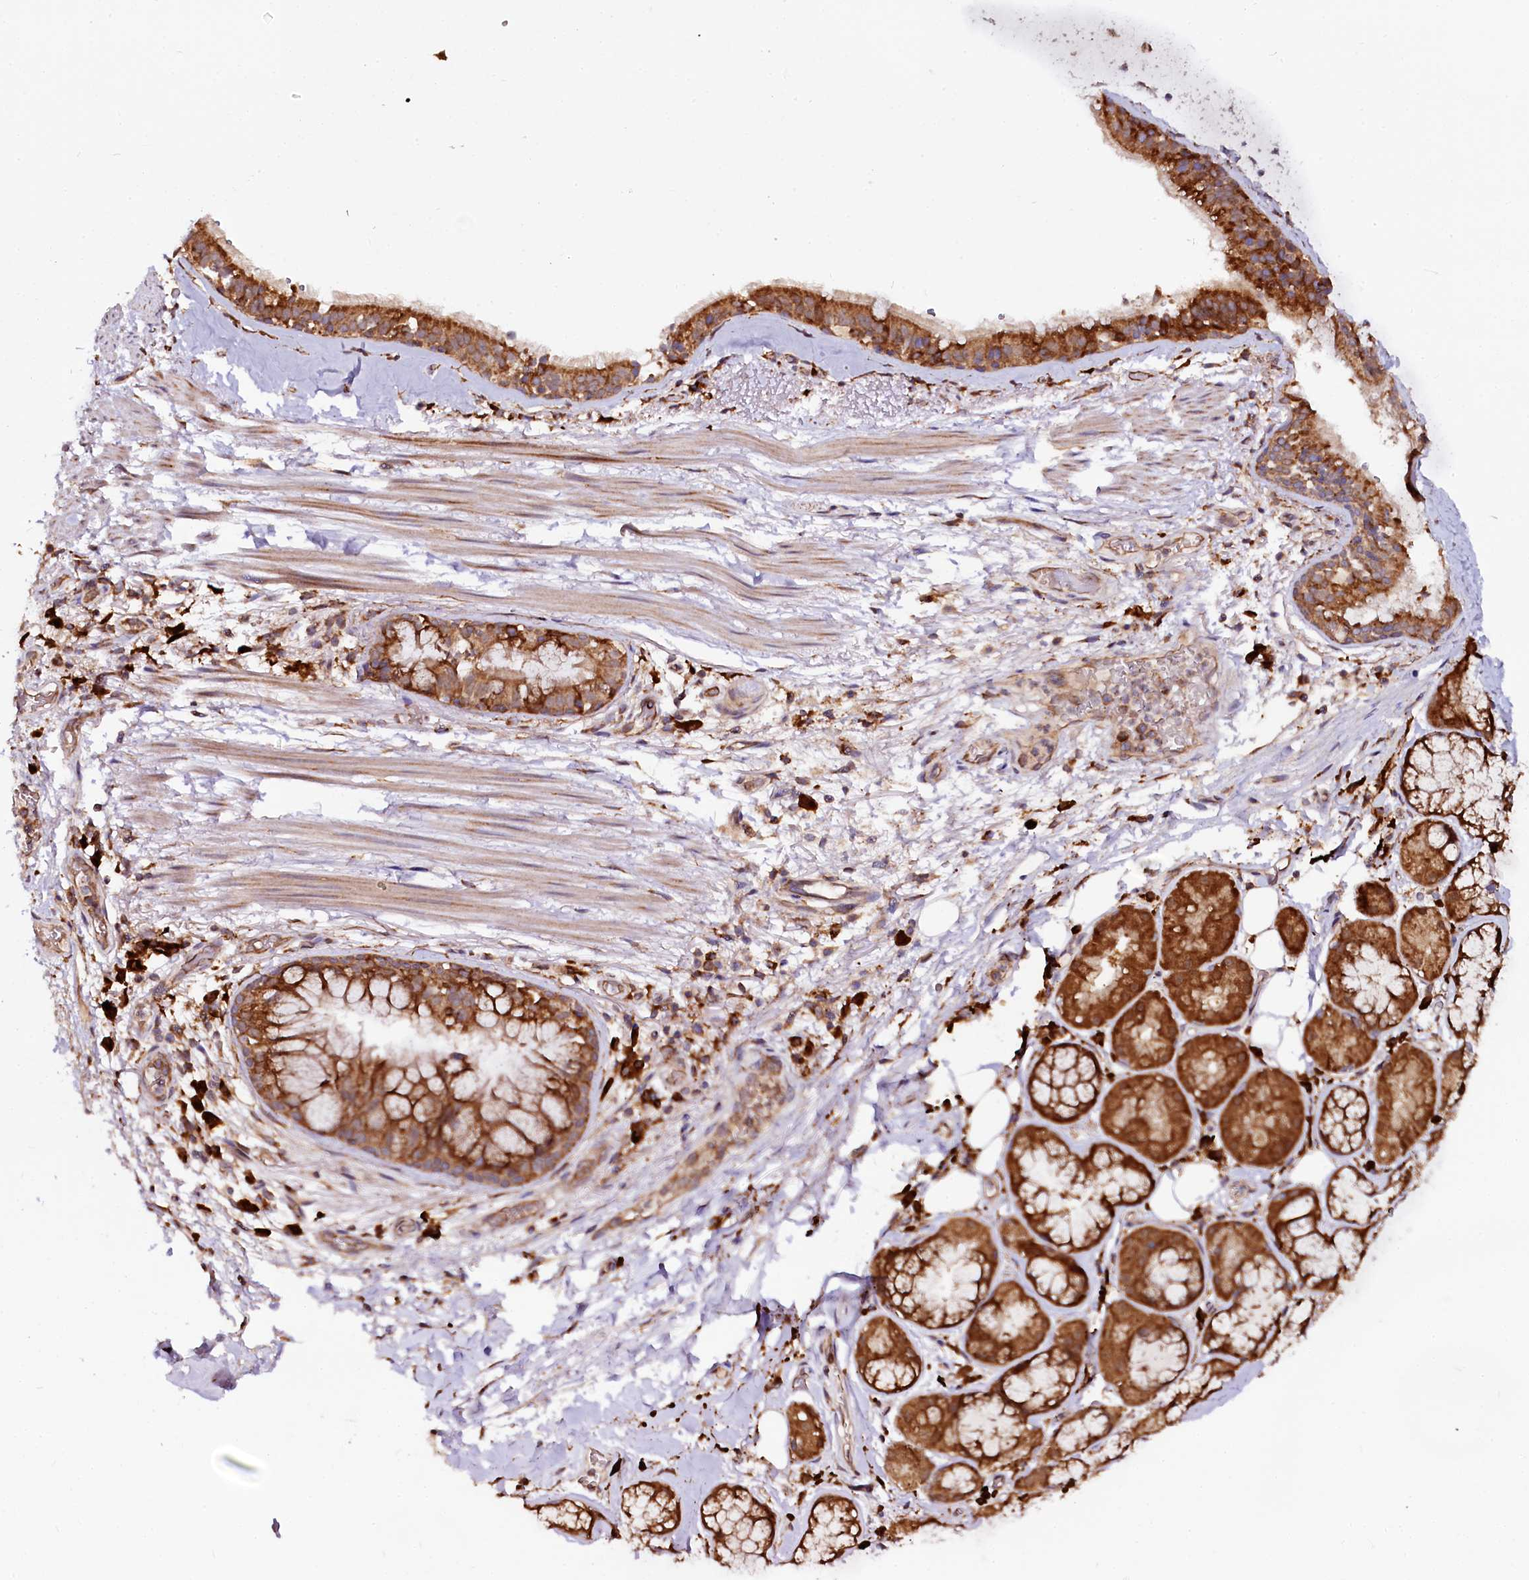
{"staining": {"intensity": "negative", "quantity": "none", "location": "none"}, "tissue": "adipose tissue", "cell_type": "Adipocytes", "image_type": "normal", "snomed": [{"axis": "morphology", "description": "Normal tissue, NOS"}, {"axis": "topography", "description": "Lymph node"}, {"axis": "topography", "description": "Cartilage tissue"}, {"axis": "topography", "description": "Bronchus"}], "caption": "High magnification brightfield microscopy of unremarkable adipose tissue stained with DAB (3,3'-diaminobenzidine) (brown) and counterstained with hematoxylin (blue): adipocytes show no significant staining.", "gene": "UFM1", "patient": {"sex": "male", "age": 63}}